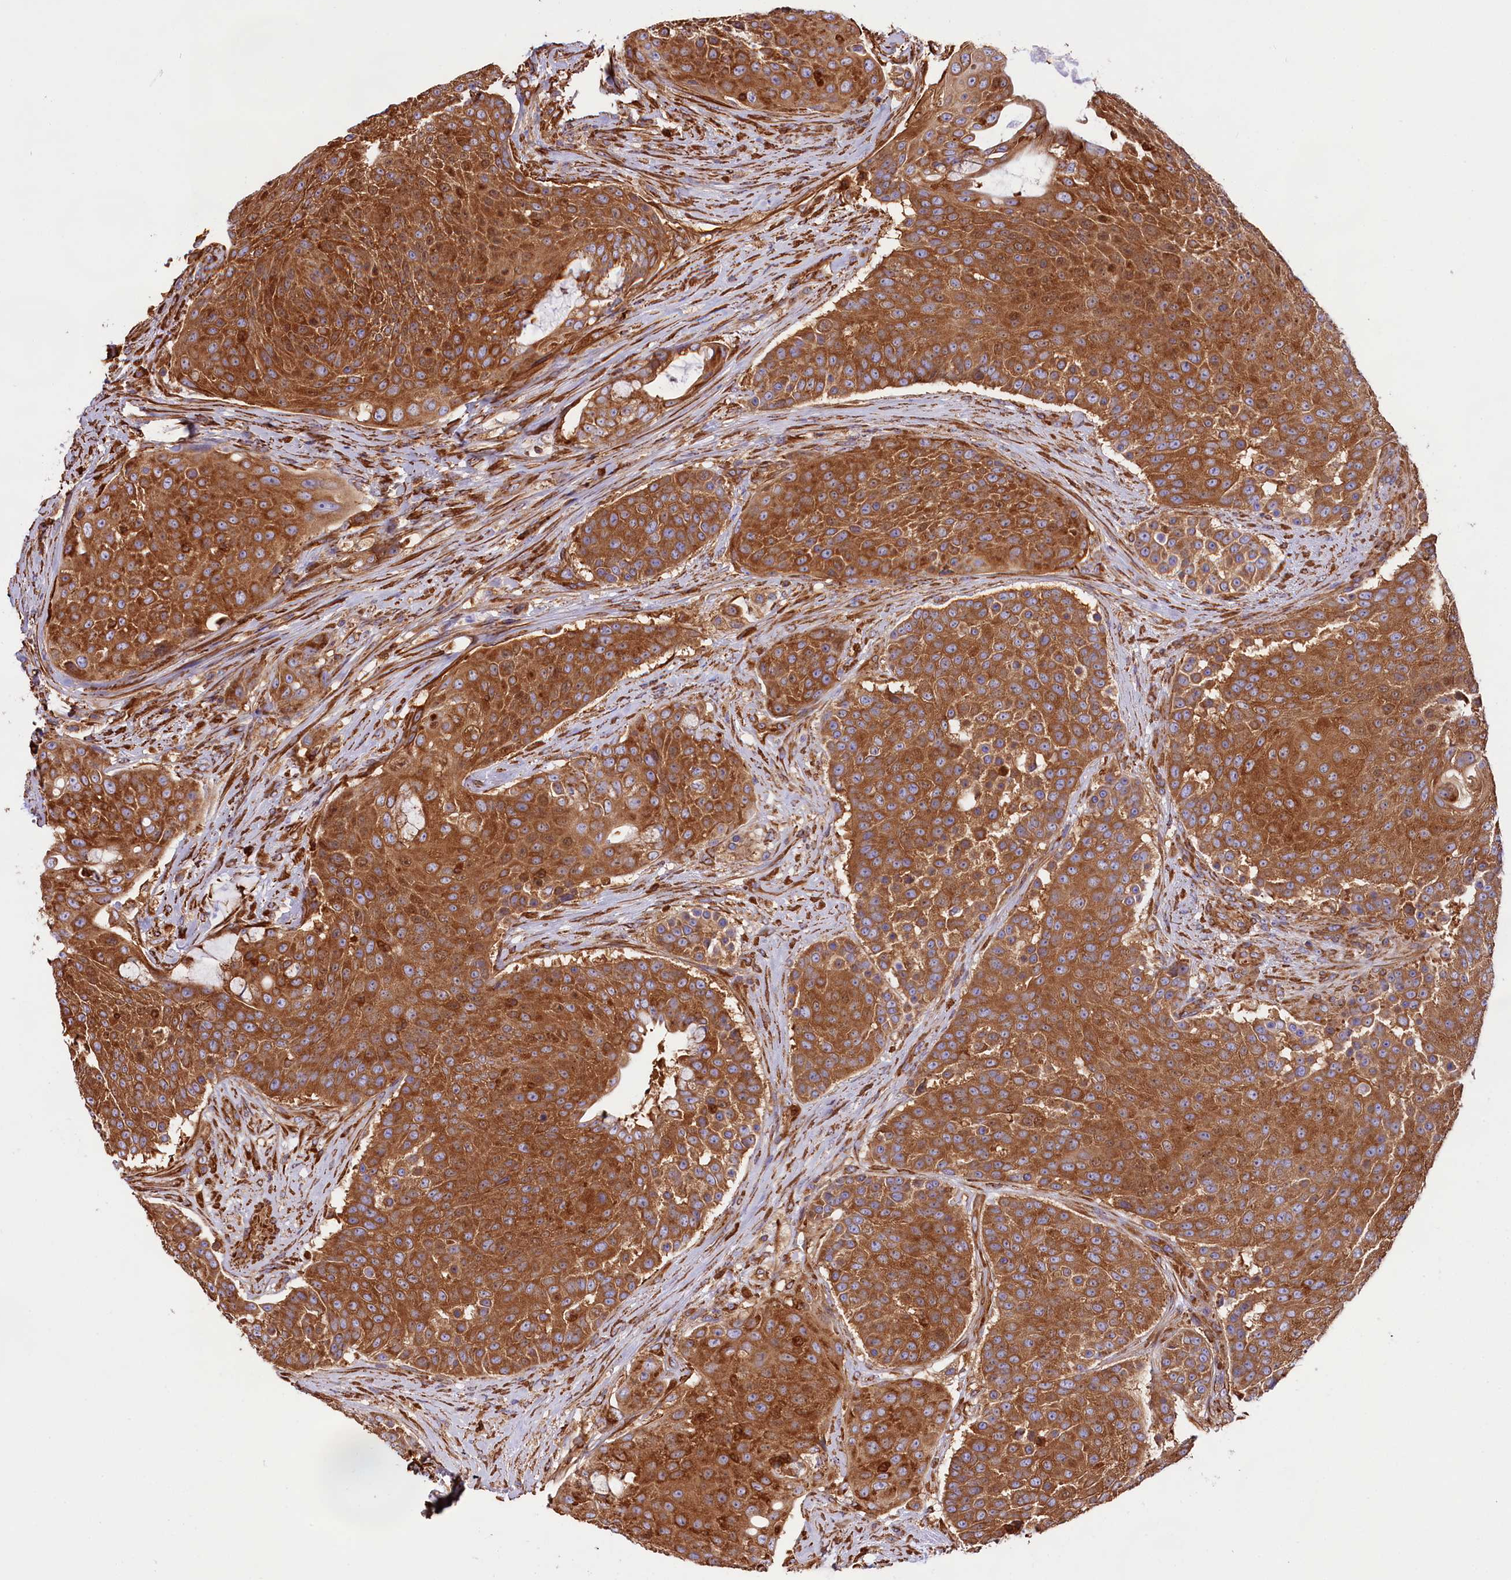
{"staining": {"intensity": "strong", "quantity": ">75%", "location": "cytoplasmic/membranous"}, "tissue": "urothelial cancer", "cell_type": "Tumor cells", "image_type": "cancer", "snomed": [{"axis": "morphology", "description": "Urothelial carcinoma, High grade"}, {"axis": "topography", "description": "Urinary bladder"}], "caption": "Brown immunohistochemical staining in high-grade urothelial carcinoma displays strong cytoplasmic/membranous staining in about >75% of tumor cells.", "gene": "GYS1", "patient": {"sex": "female", "age": 63}}